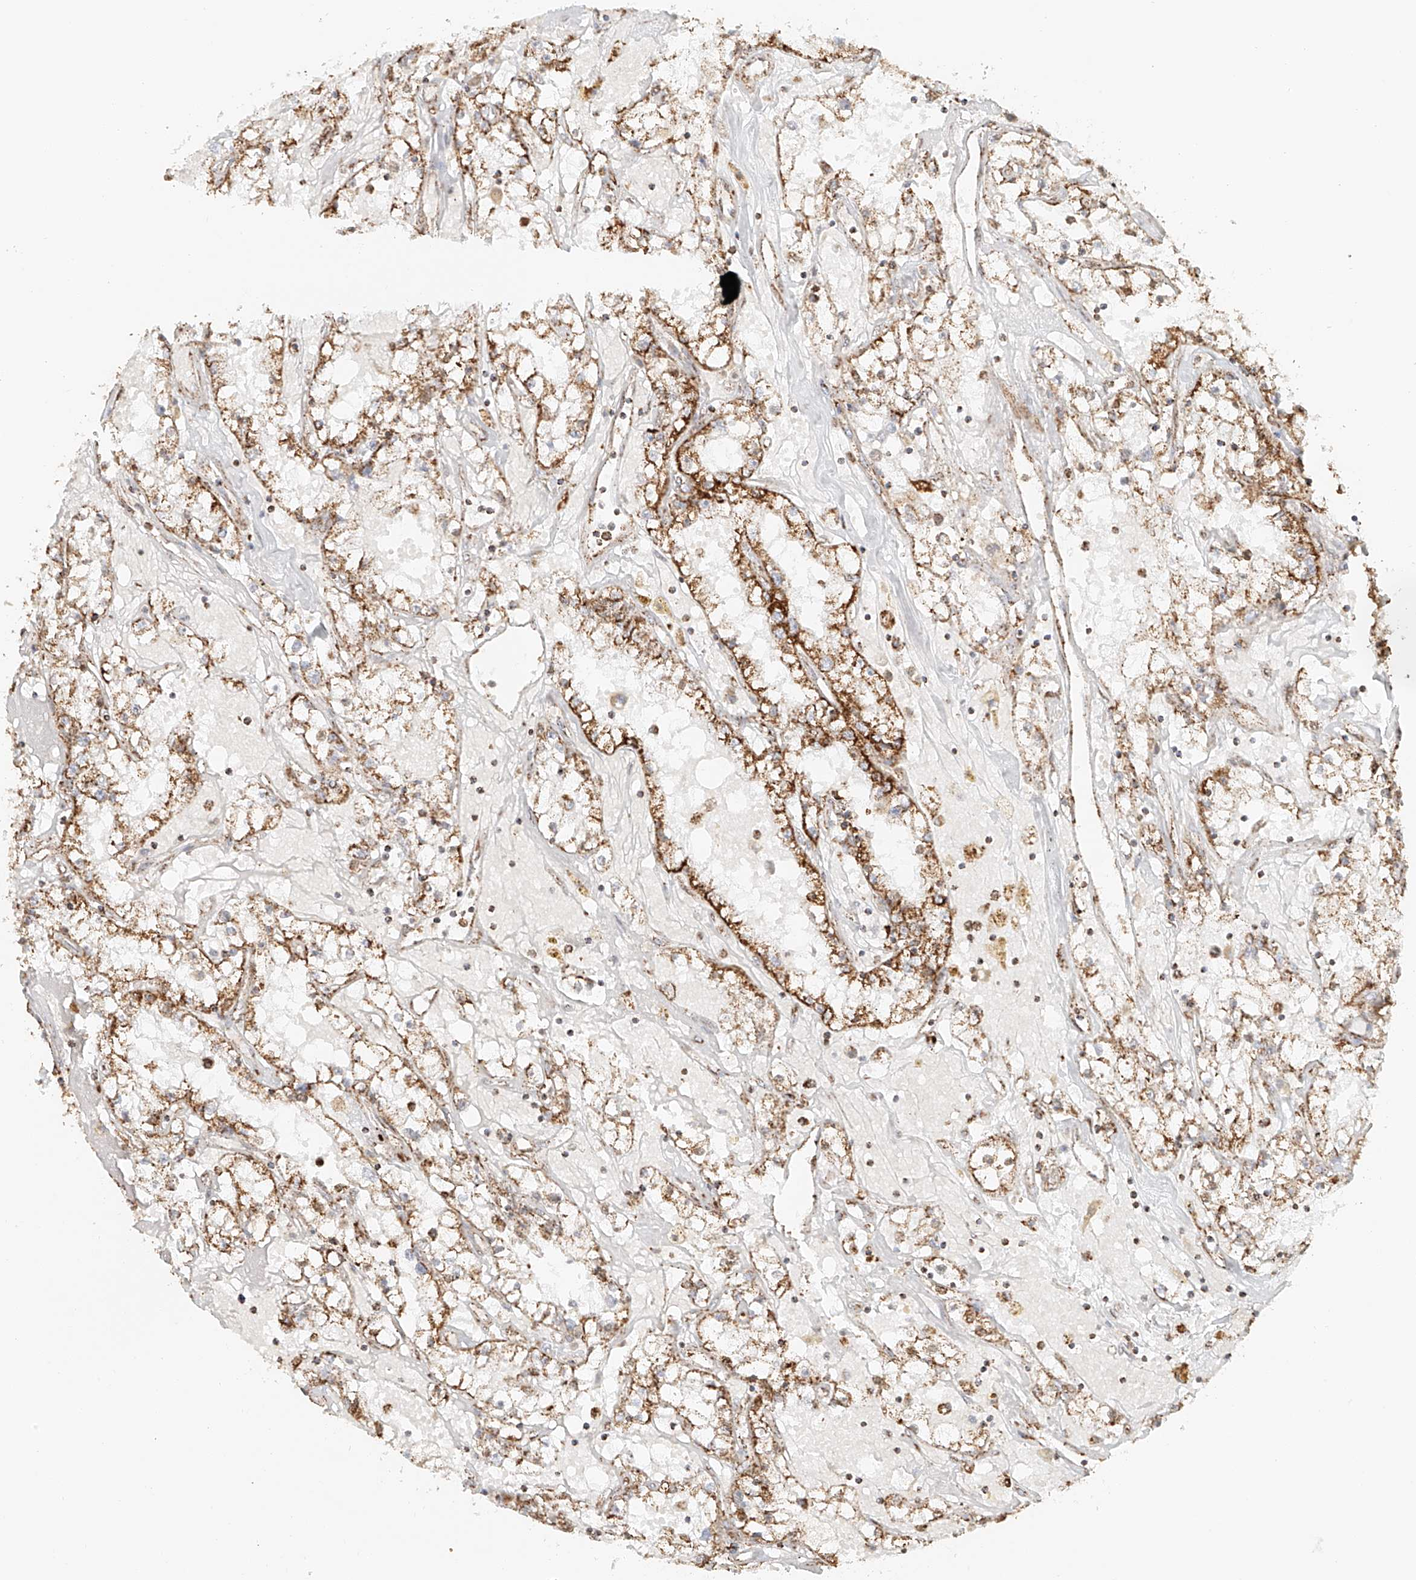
{"staining": {"intensity": "moderate", "quantity": ">75%", "location": "cytoplasmic/membranous"}, "tissue": "renal cancer", "cell_type": "Tumor cells", "image_type": "cancer", "snomed": [{"axis": "morphology", "description": "Adenocarcinoma, NOS"}, {"axis": "topography", "description": "Kidney"}], "caption": "Renal cancer (adenocarcinoma) was stained to show a protein in brown. There is medium levels of moderate cytoplasmic/membranous staining in approximately >75% of tumor cells.", "gene": "MIPEP", "patient": {"sex": "male", "age": 56}}